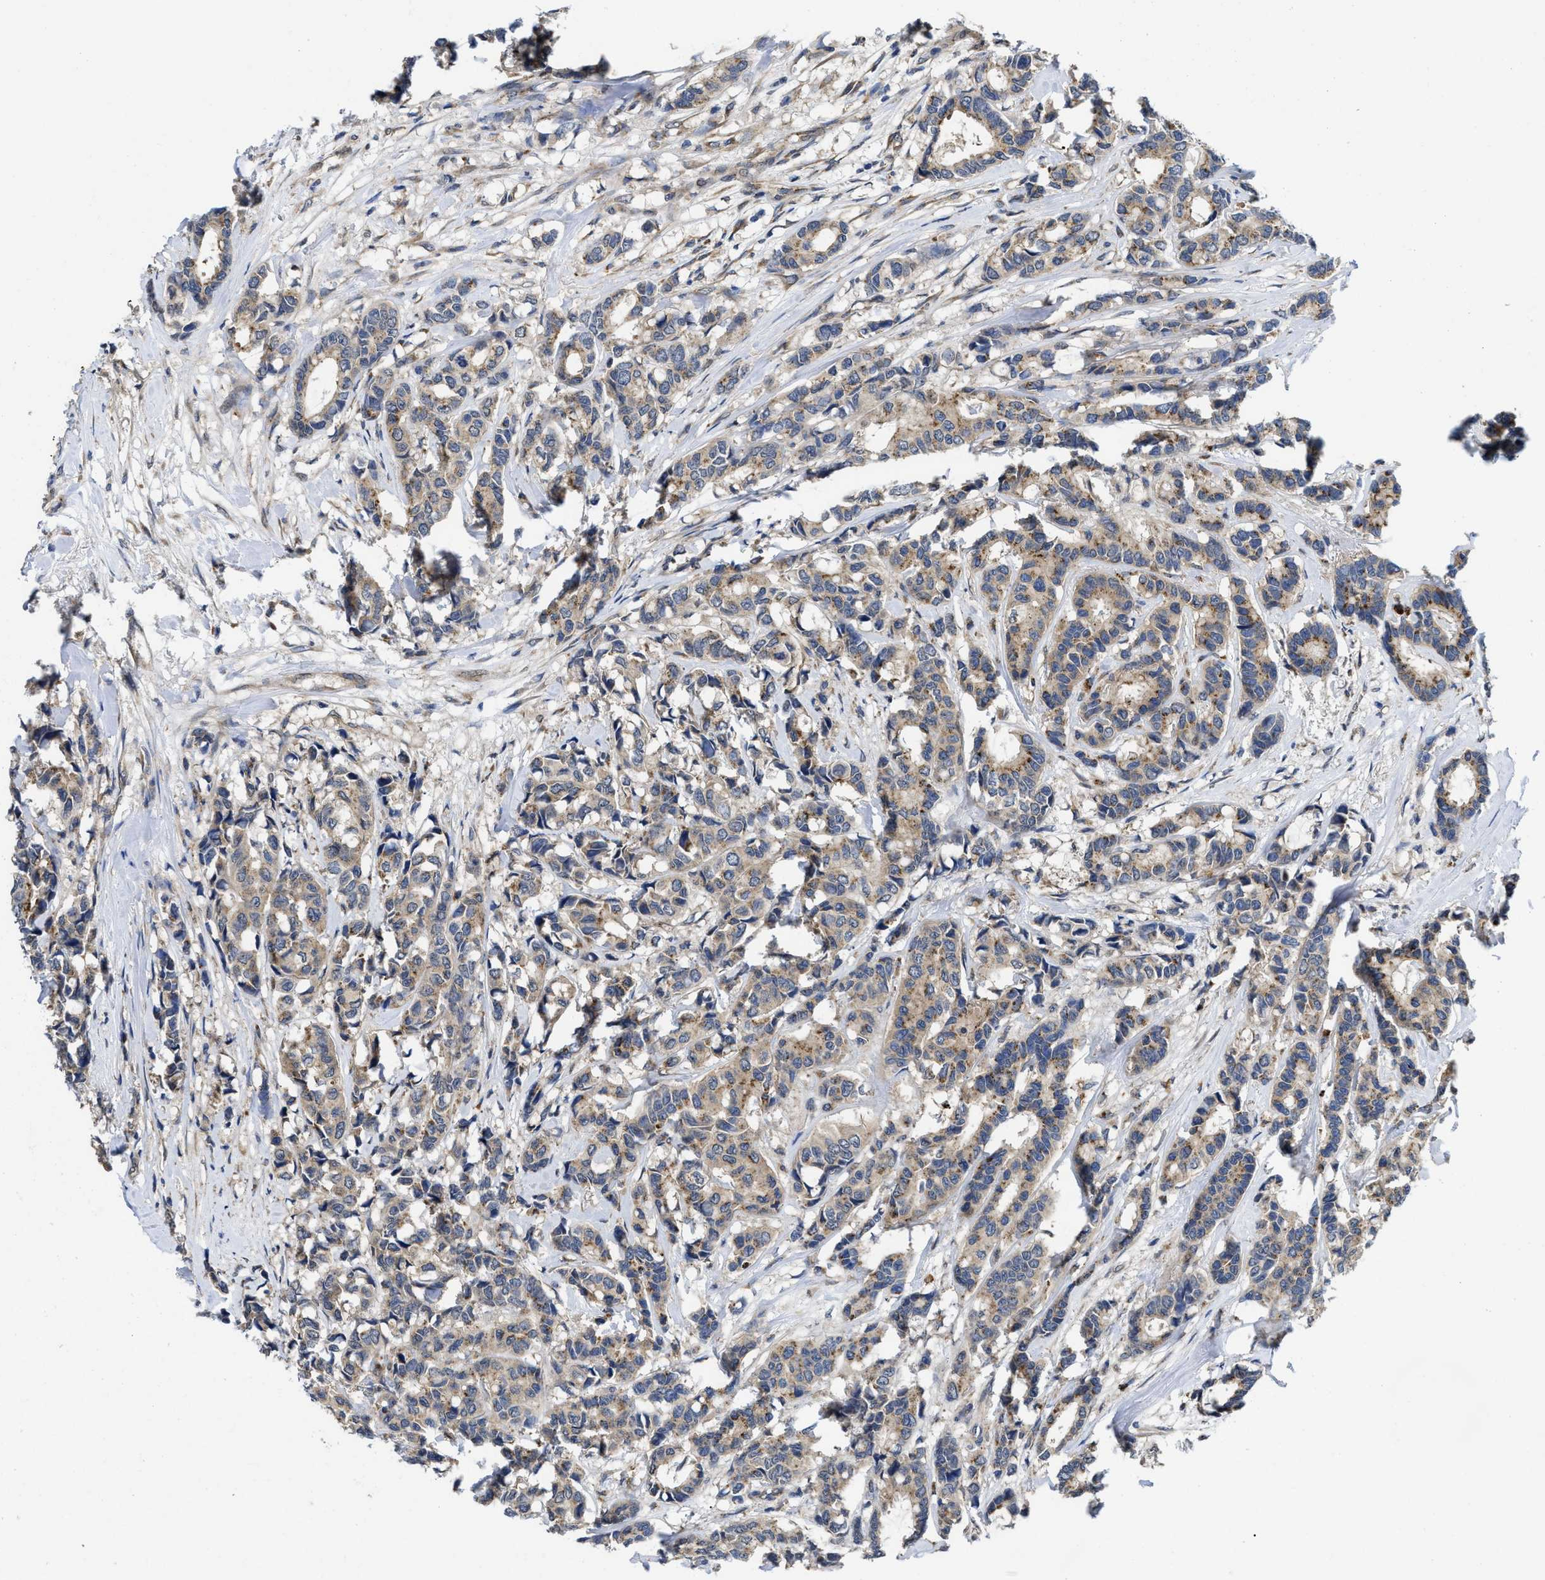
{"staining": {"intensity": "weak", "quantity": ">75%", "location": "cytoplasmic/membranous"}, "tissue": "breast cancer", "cell_type": "Tumor cells", "image_type": "cancer", "snomed": [{"axis": "morphology", "description": "Duct carcinoma"}, {"axis": "topography", "description": "Breast"}], "caption": "Protein staining demonstrates weak cytoplasmic/membranous positivity in approximately >75% of tumor cells in breast invasive ductal carcinoma.", "gene": "PKD2", "patient": {"sex": "female", "age": 87}}